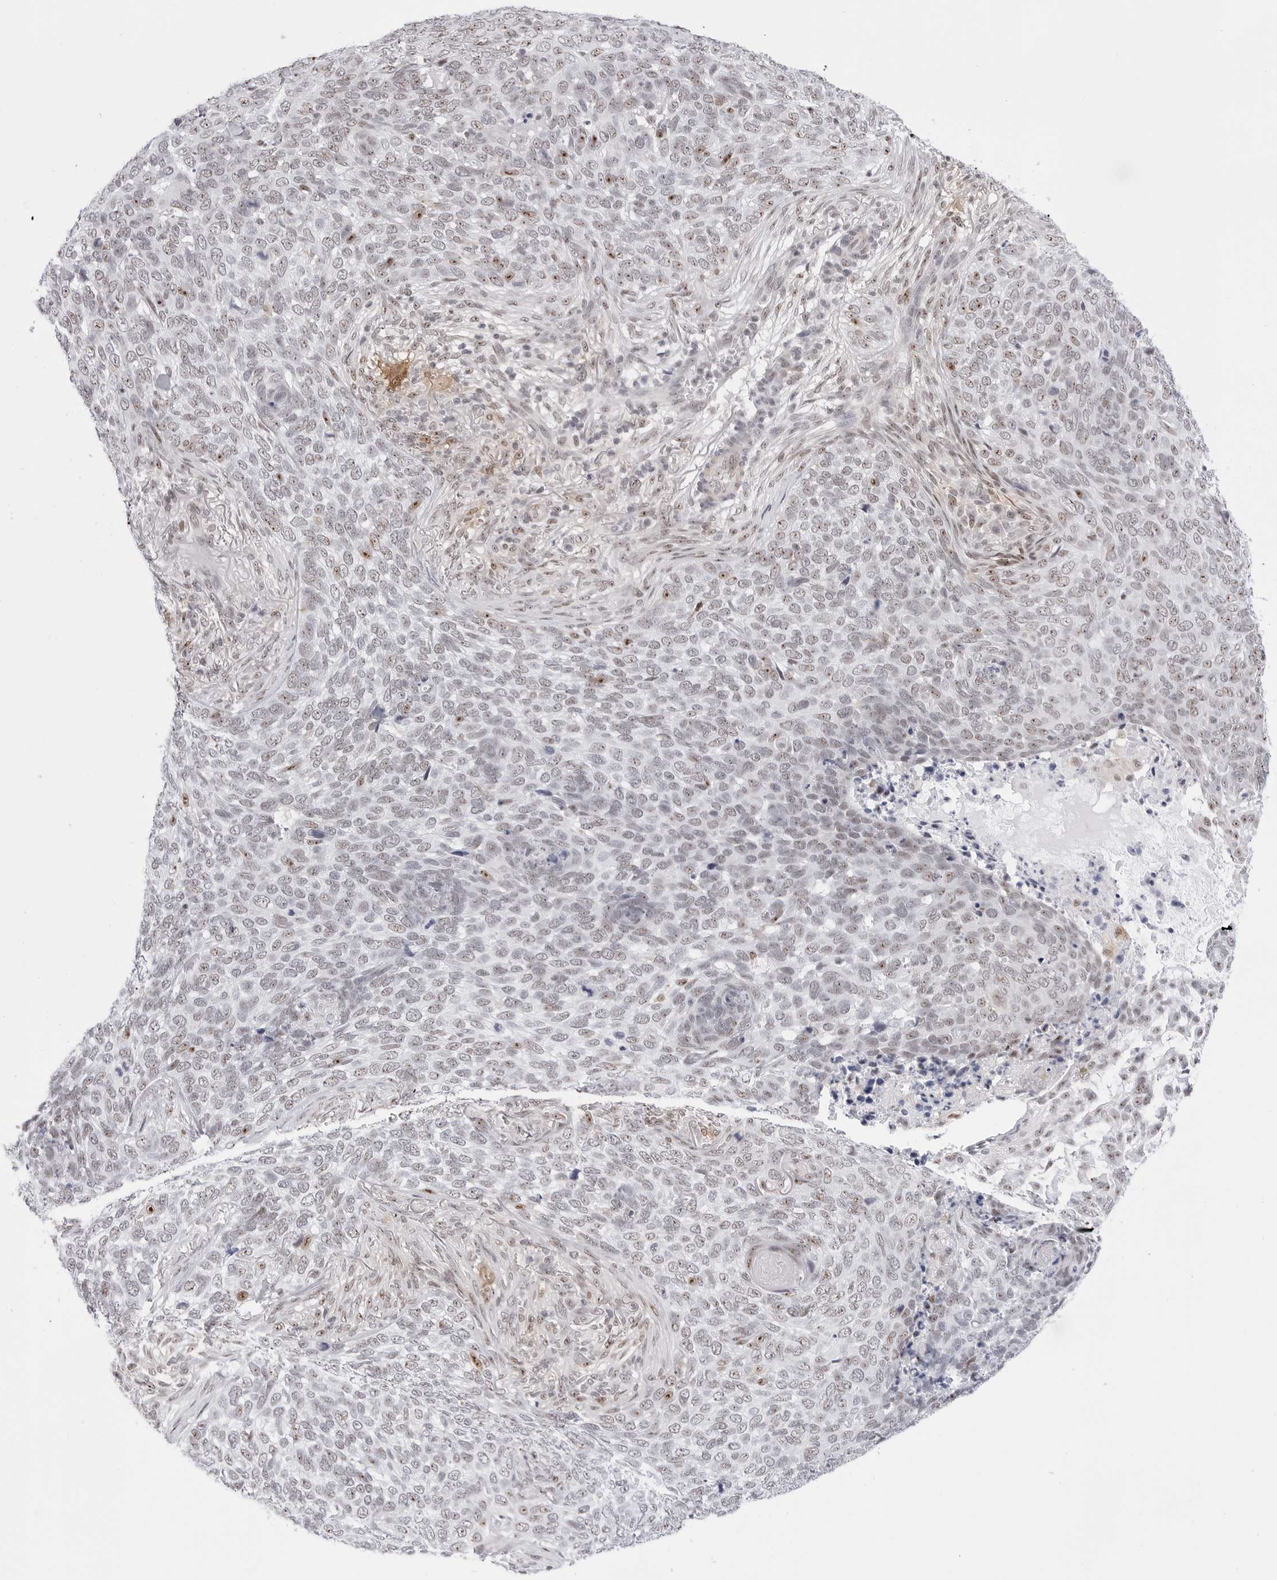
{"staining": {"intensity": "weak", "quantity": ">75%", "location": "nuclear"}, "tissue": "skin cancer", "cell_type": "Tumor cells", "image_type": "cancer", "snomed": [{"axis": "morphology", "description": "Basal cell carcinoma"}, {"axis": "topography", "description": "Skin"}], "caption": "Protein staining by IHC exhibits weak nuclear expression in approximately >75% of tumor cells in skin basal cell carcinoma.", "gene": "C1orf162", "patient": {"sex": "female", "age": 64}}